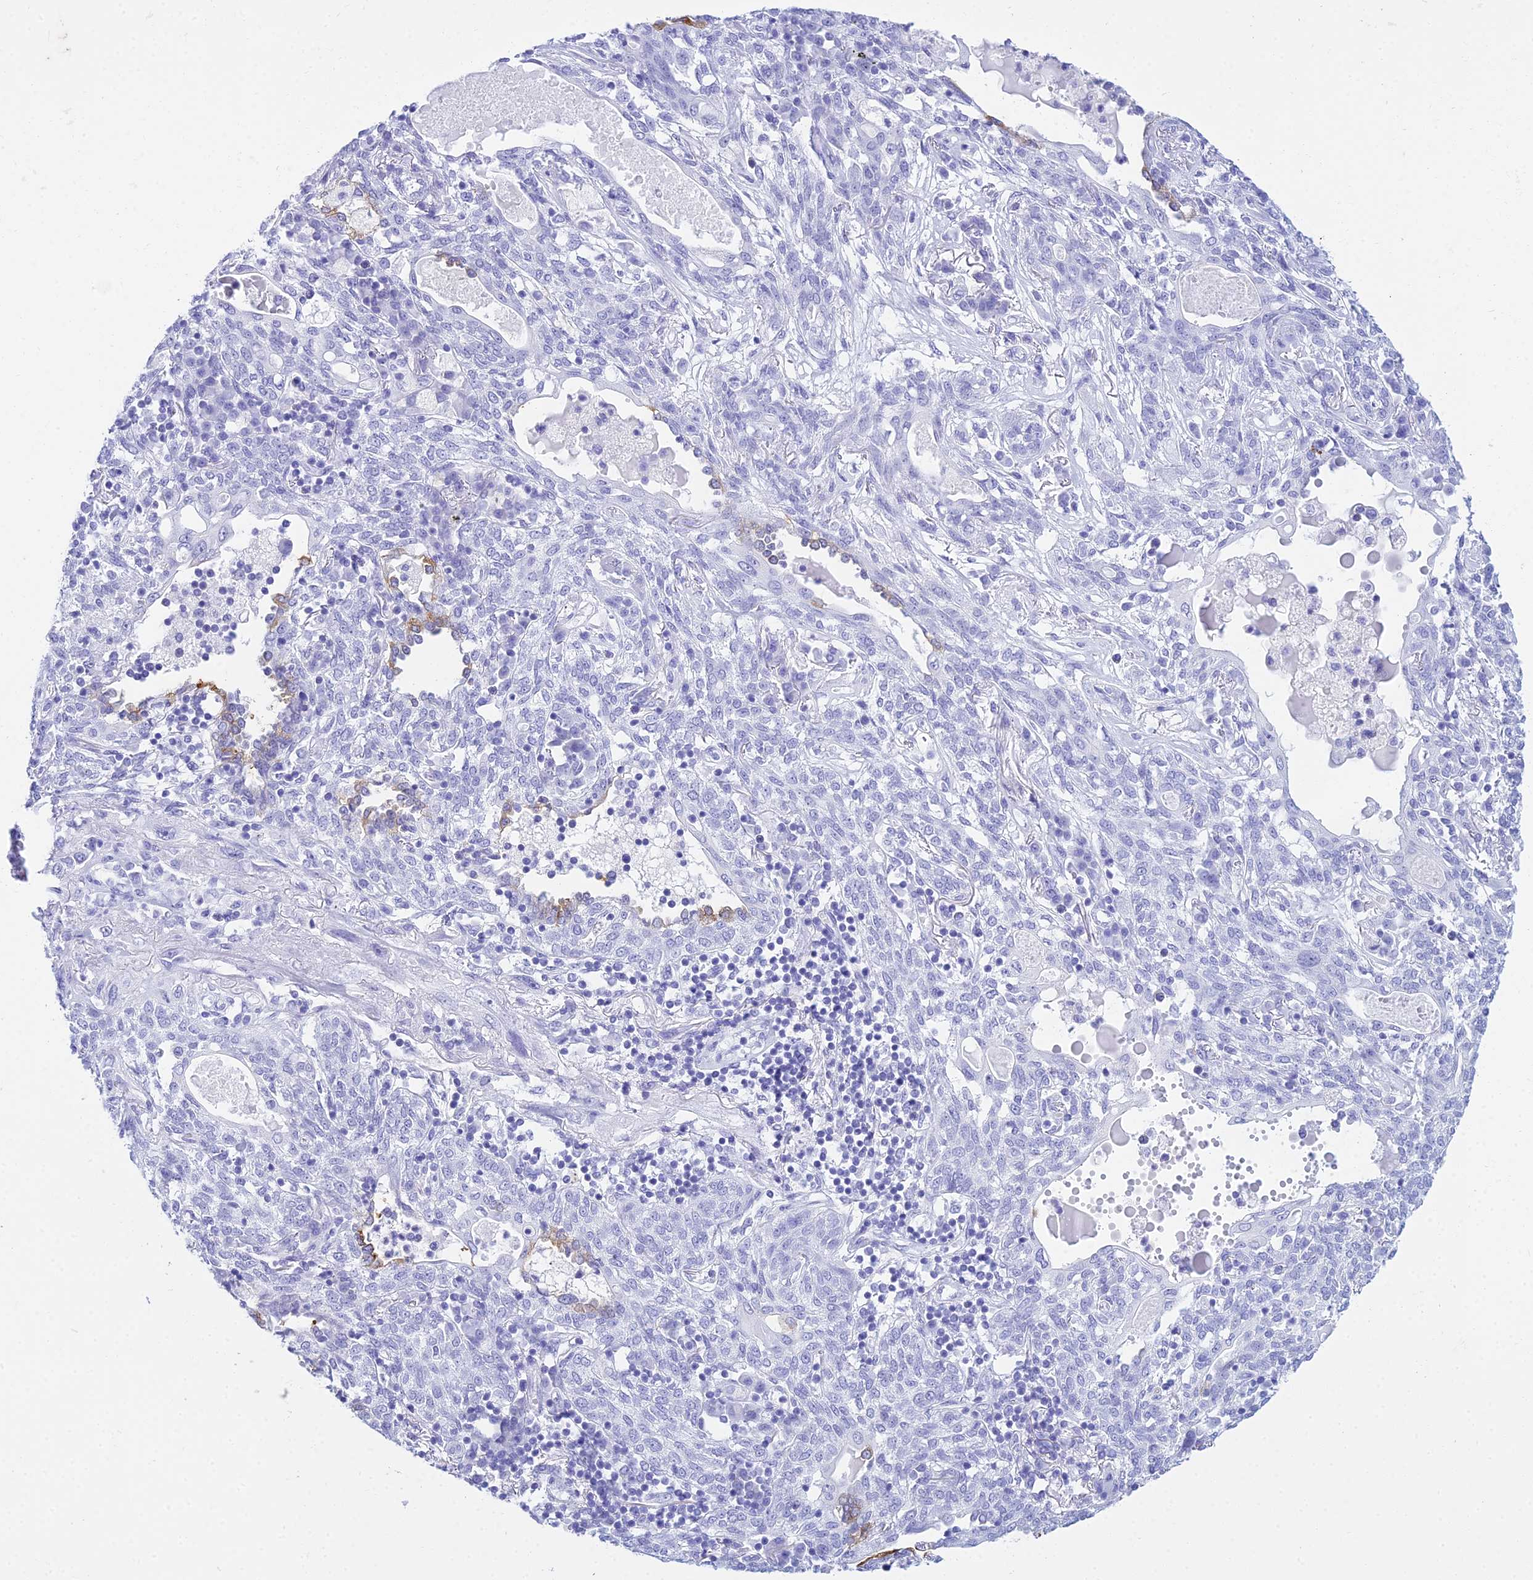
{"staining": {"intensity": "negative", "quantity": "none", "location": "none"}, "tissue": "lung cancer", "cell_type": "Tumor cells", "image_type": "cancer", "snomed": [{"axis": "morphology", "description": "Squamous cell carcinoma, NOS"}, {"axis": "topography", "description": "Lung"}], "caption": "This is a micrograph of immunohistochemistry (IHC) staining of squamous cell carcinoma (lung), which shows no expression in tumor cells. (Brightfield microscopy of DAB (3,3'-diaminobenzidine) immunohistochemistry at high magnification).", "gene": "ZNF442", "patient": {"sex": "female", "age": 70}}